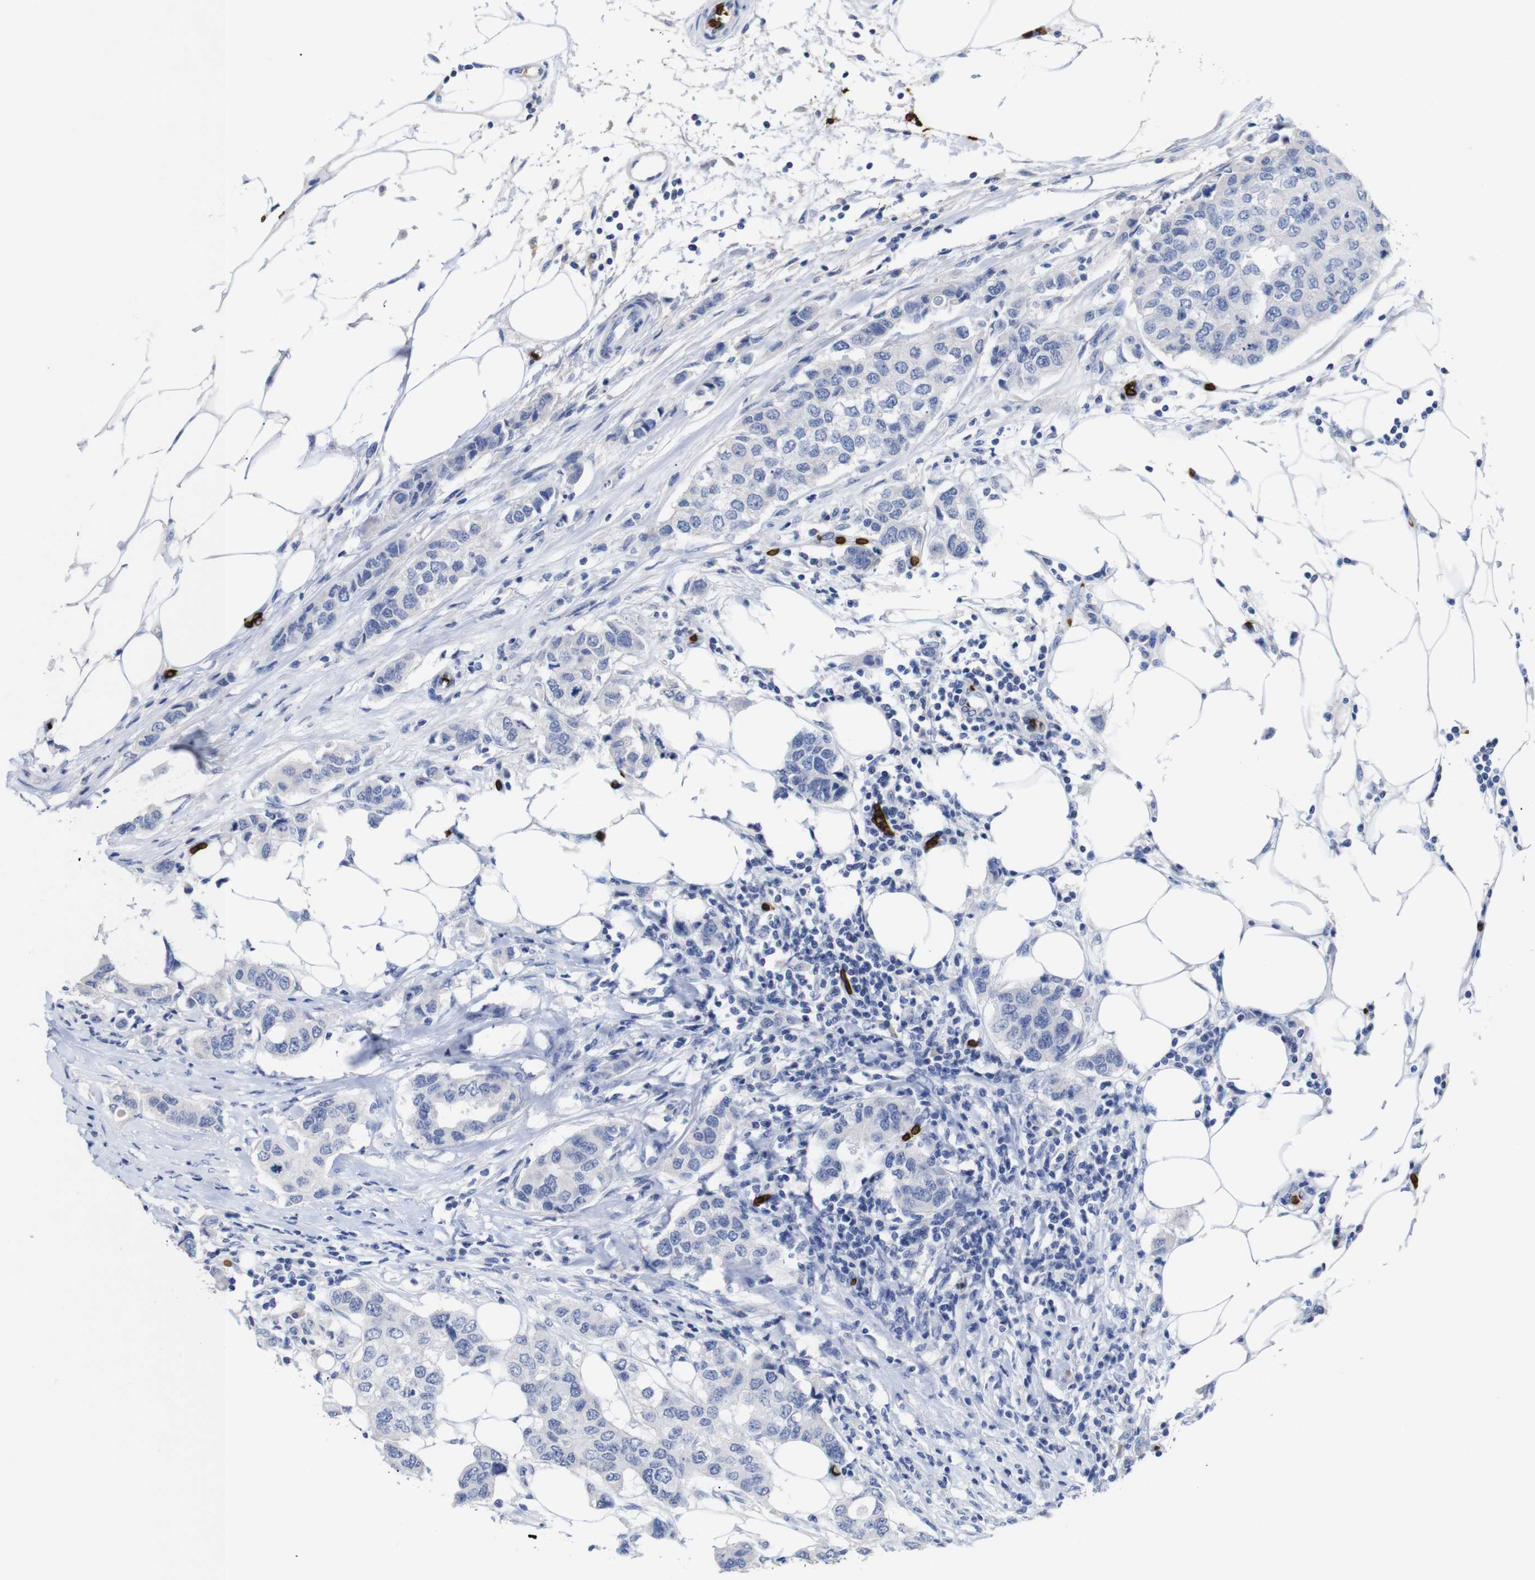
{"staining": {"intensity": "negative", "quantity": "none", "location": "none"}, "tissue": "breast cancer", "cell_type": "Tumor cells", "image_type": "cancer", "snomed": [{"axis": "morphology", "description": "Duct carcinoma"}, {"axis": "topography", "description": "Breast"}], "caption": "Tumor cells show no significant positivity in breast cancer.", "gene": "S1PR2", "patient": {"sex": "female", "age": 50}}